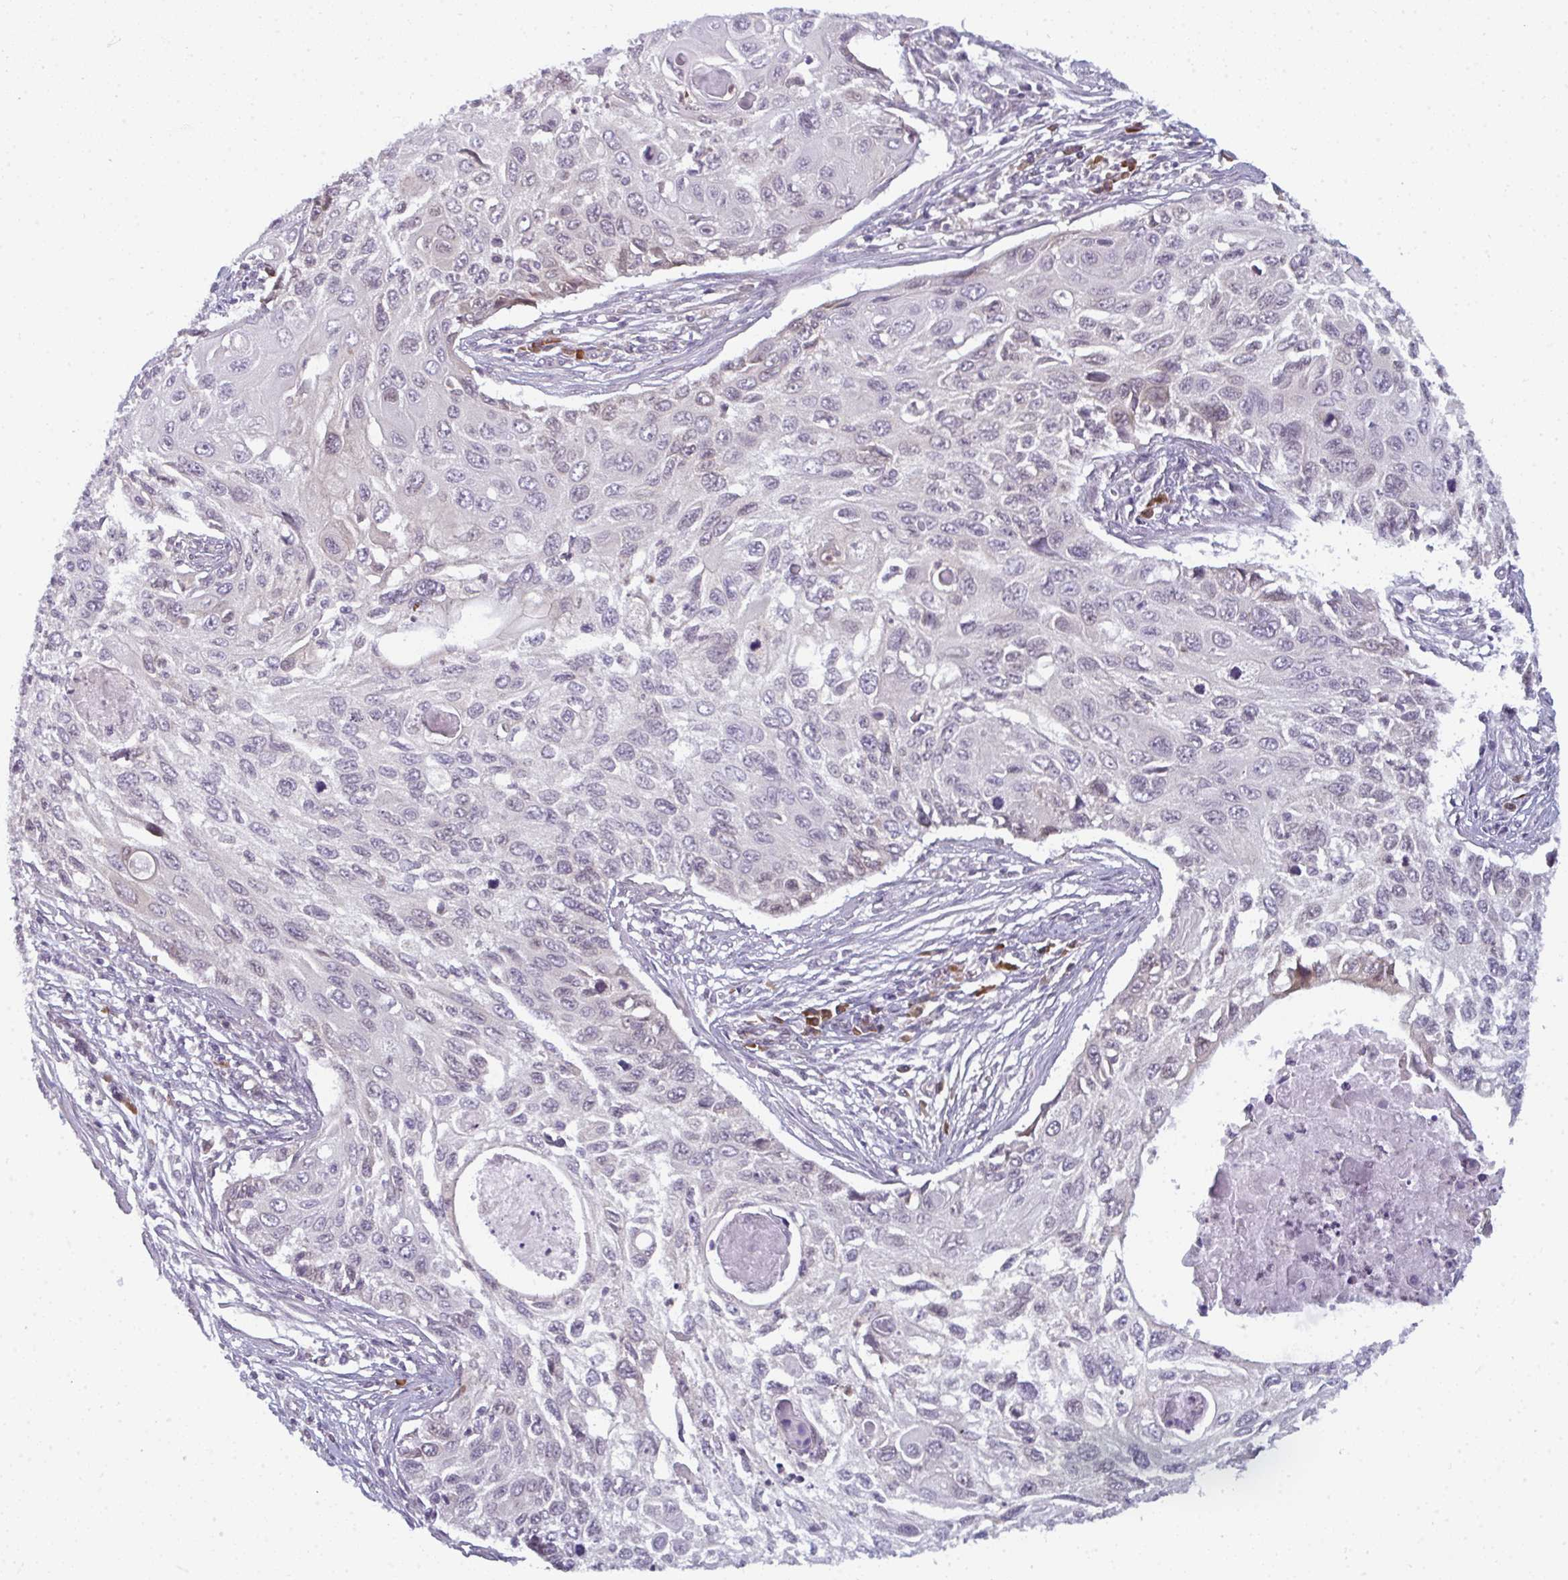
{"staining": {"intensity": "weak", "quantity": "<25%", "location": "cytoplasmic/membranous"}, "tissue": "cervical cancer", "cell_type": "Tumor cells", "image_type": "cancer", "snomed": [{"axis": "morphology", "description": "Squamous cell carcinoma, NOS"}, {"axis": "topography", "description": "Cervix"}], "caption": "There is no significant positivity in tumor cells of squamous cell carcinoma (cervical).", "gene": "LYSMD4", "patient": {"sex": "female", "age": 70}}